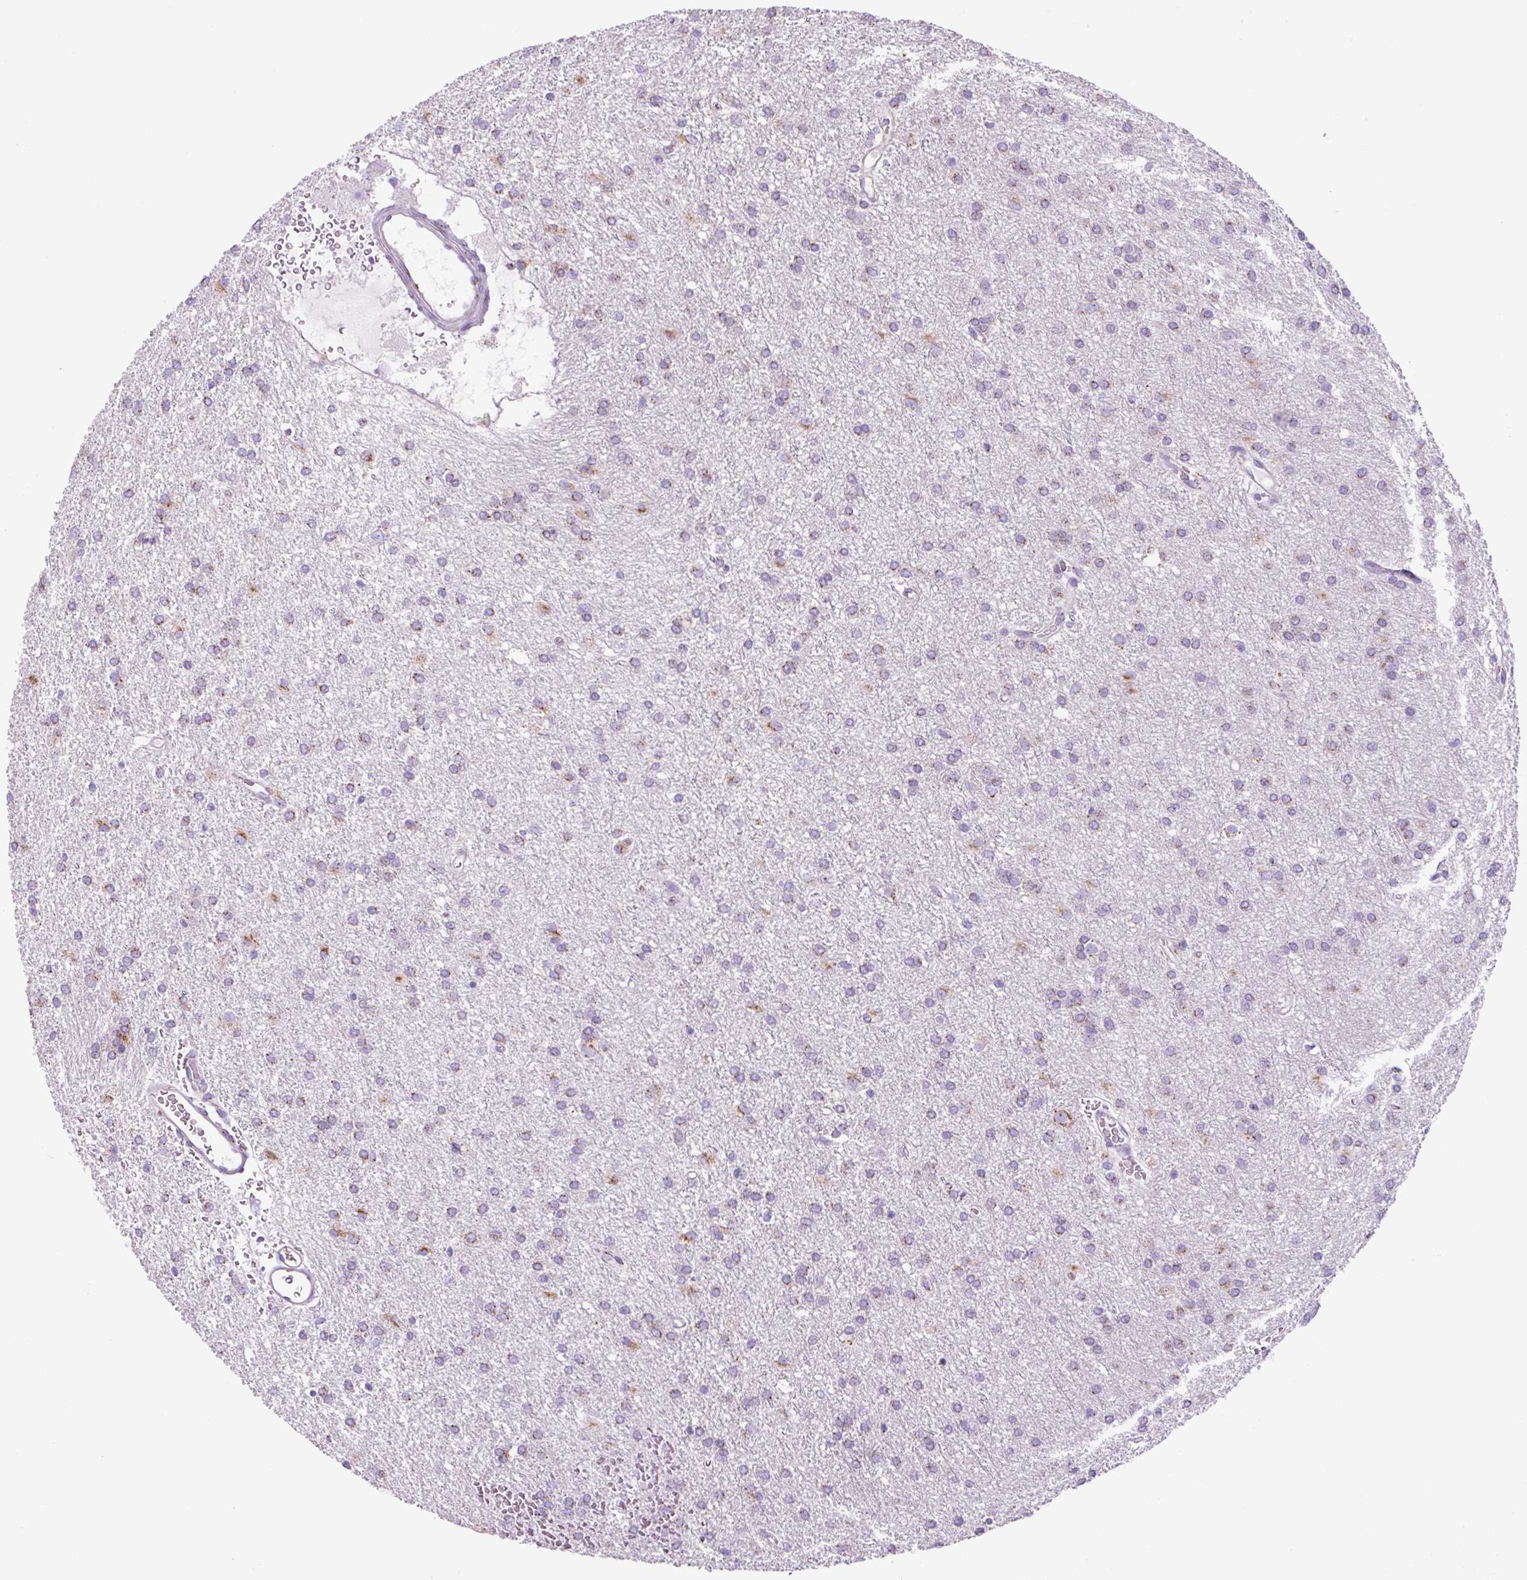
{"staining": {"intensity": "moderate", "quantity": "<25%", "location": "cytoplasmic/membranous"}, "tissue": "glioma", "cell_type": "Tumor cells", "image_type": "cancer", "snomed": [{"axis": "morphology", "description": "Glioma, malignant, High grade"}, {"axis": "topography", "description": "Brain"}], "caption": "Immunohistochemistry (IHC) of malignant glioma (high-grade) exhibits low levels of moderate cytoplasmic/membranous expression in approximately <25% of tumor cells. Nuclei are stained in blue.", "gene": "GORASP1", "patient": {"sex": "female", "age": 50}}